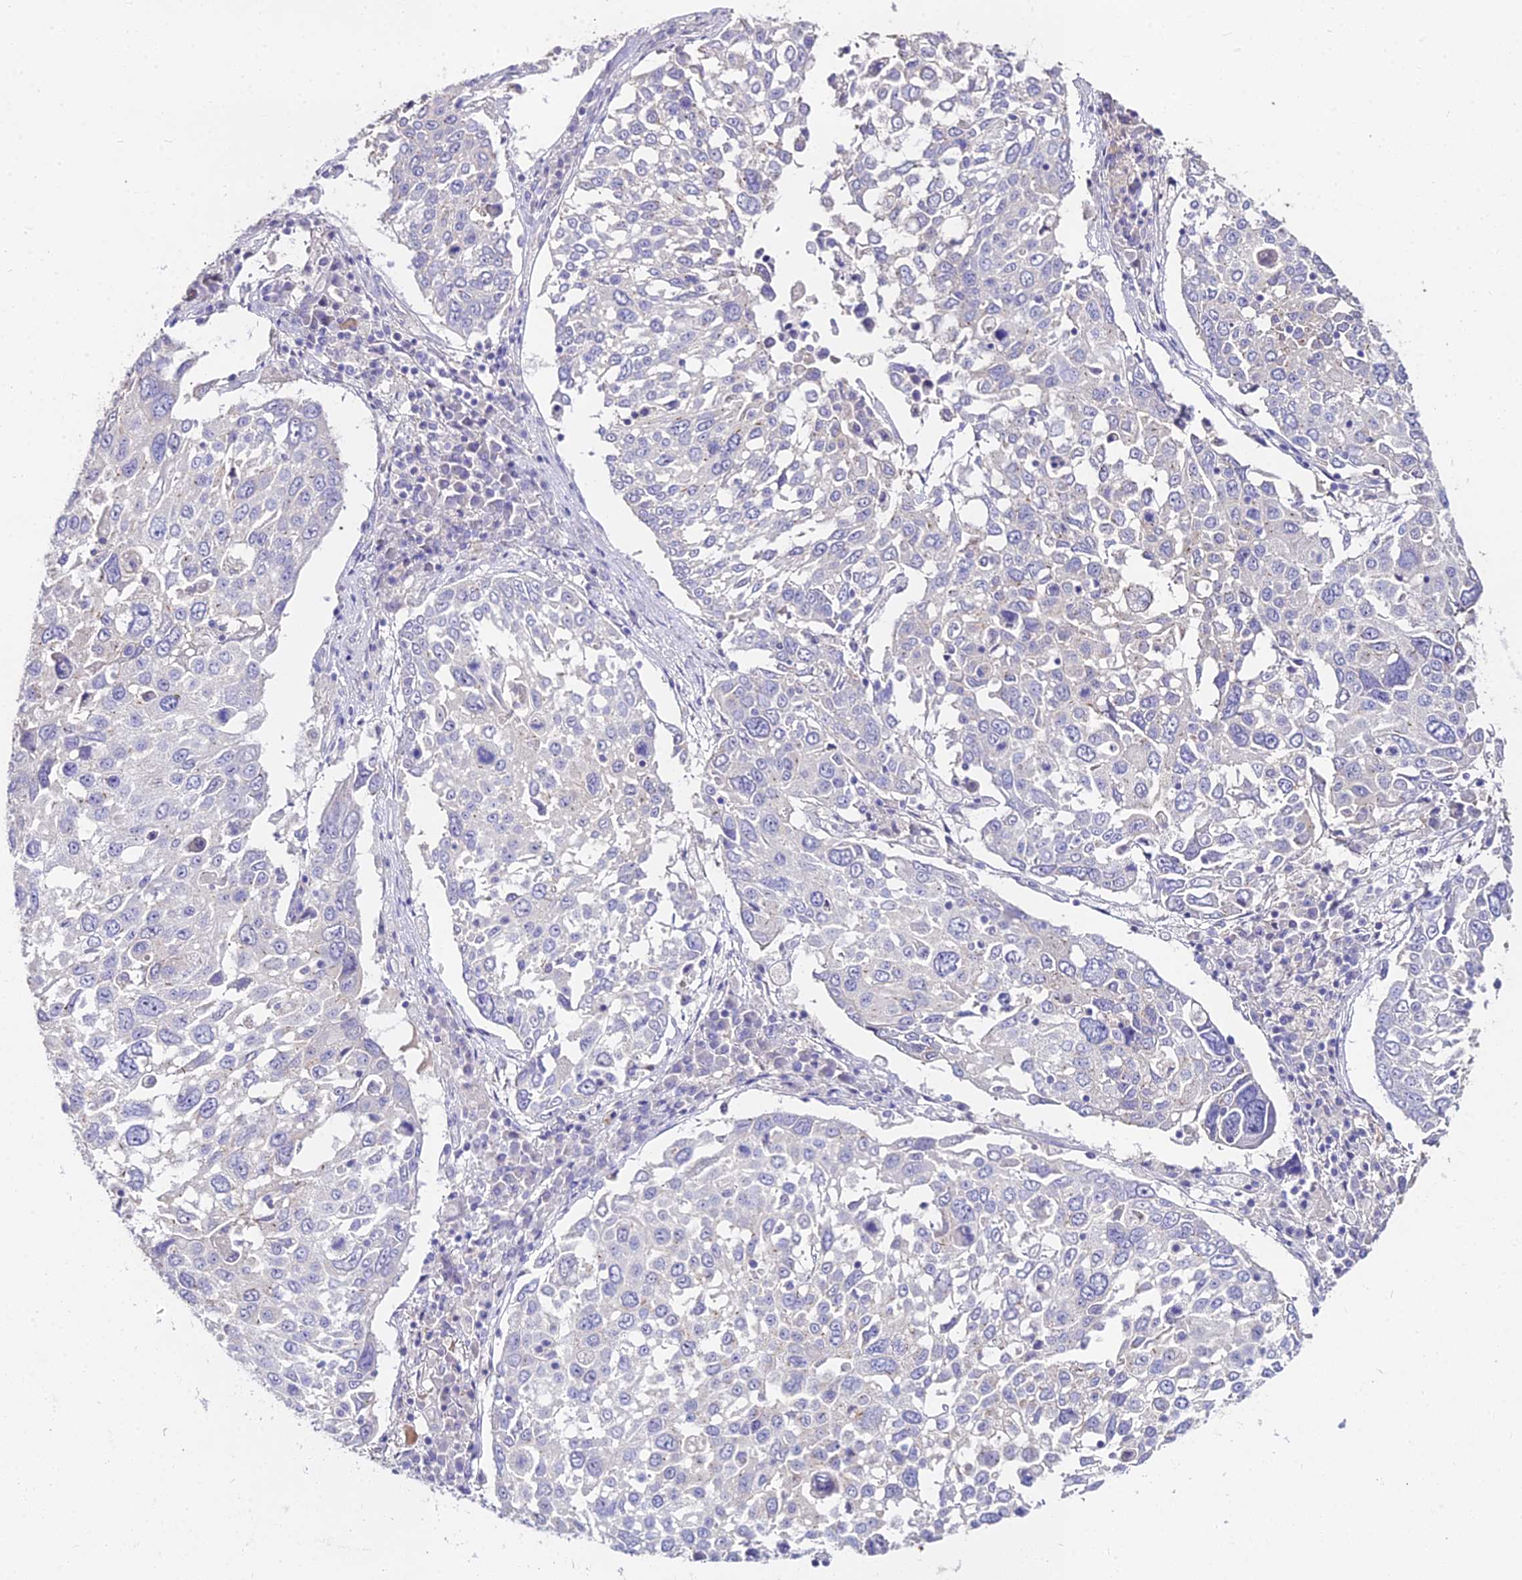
{"staining": {"intensity": "negative", "quantity": "none", "location": "none"}, "tissue": "lung cancer", "cell_type": "Tumor cells", "image_type": "cancer", "snomed": [{"axis": "morphology", "description": "Squamous cell carcinoma, NOS"}, {"axis": "topography", "description": "Lung"}], "caption": "IHC of human lung cancer (squamous cell carcinoma) exhibits no expression in tumor cells.", "gene": "GLYAT", "patient": {"sex": "male", "age": 65}}